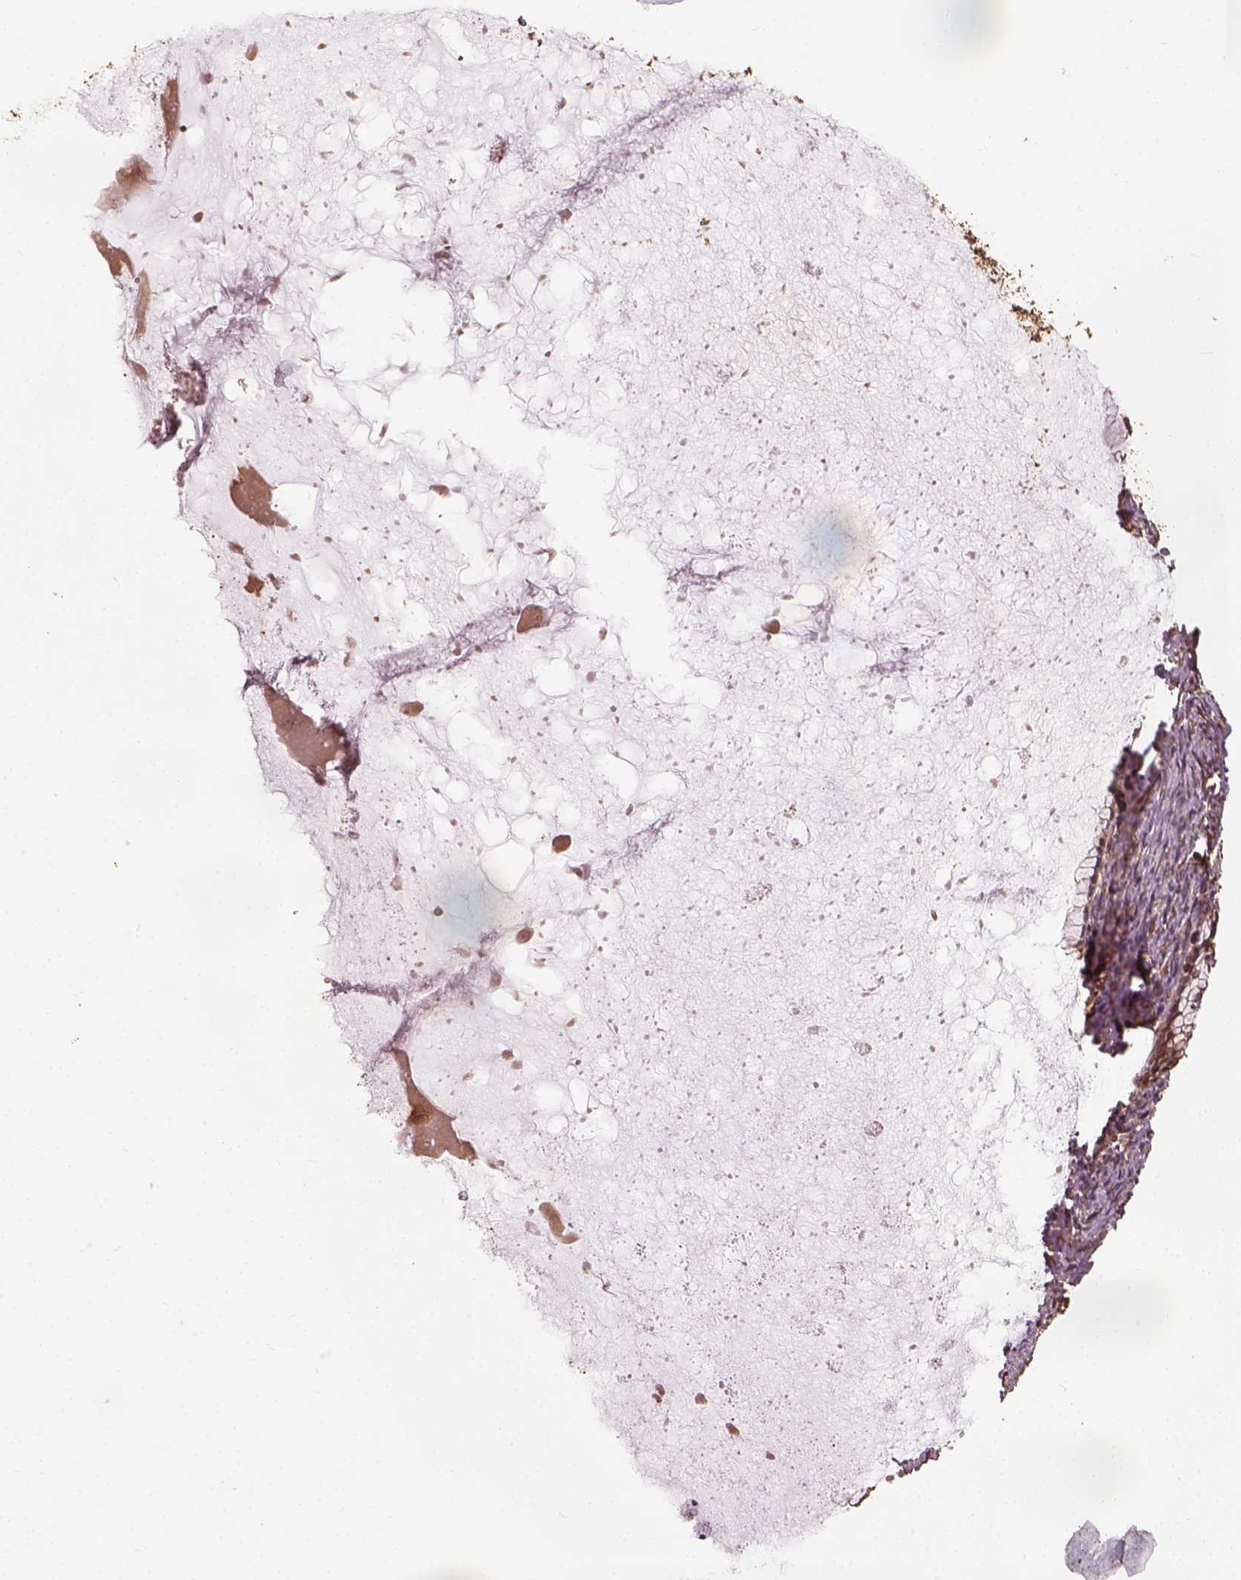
{"staining": {"intensity": "moderate", "quantity": "25%-75%", "location": "cytoplasmic/membranous"}, "tissue": "ovarian cancer", "cell_type": "Tumor cells", "image_type": "cancer", "snomed": [{"axis": "morphology", "description": "Cystadenocarcinoma, mucinous, NOS"}, {"axis": "topography", "description": "Ovary"}], "caption": "A brown stain highlights moderate cytoplasmic/membranous staining of a protein in ovarian mucinous cystadenocarcinoma tumor cells.", "gene": "VEGFA", "patient": {"sex": "female", "age": 41}}